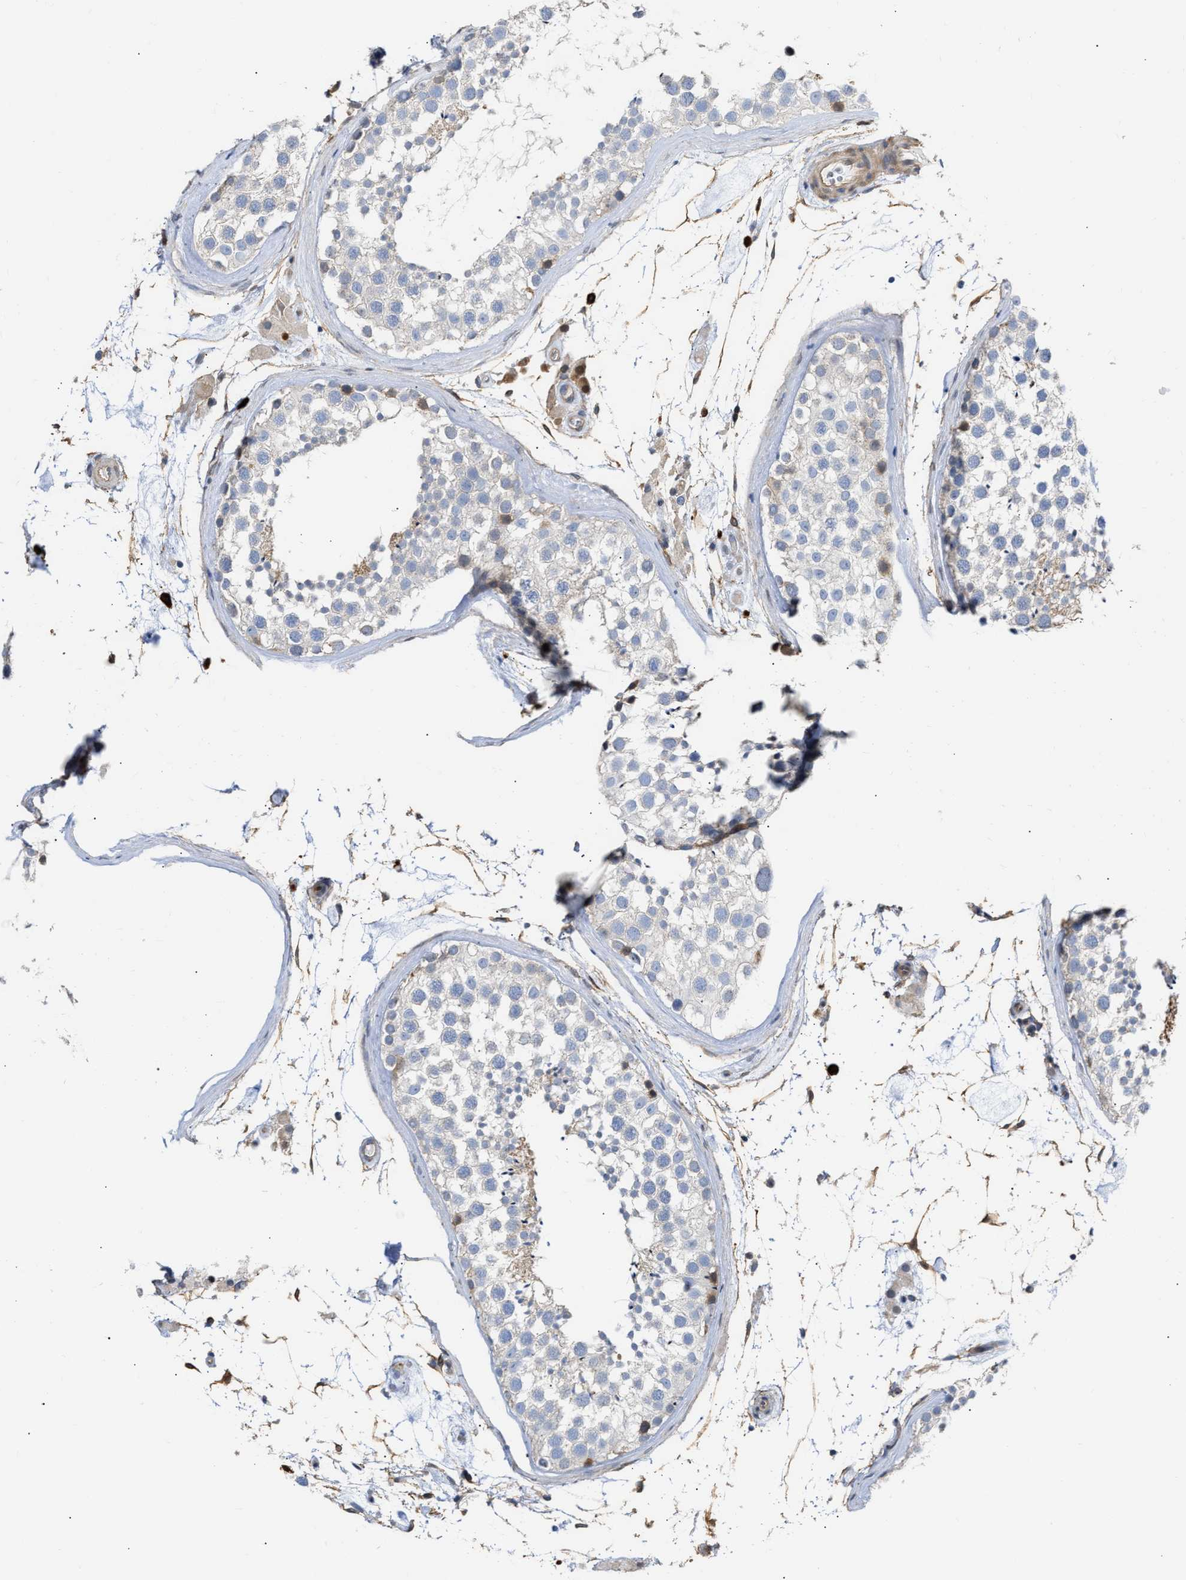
{"staining": {"intensity": "negative", "quantity": "none", "location": "none"}, "tissue": "testis", "cell_type": "Cells in seminiferous ducts", "image_type": "normal", "snomed": [{"axis": "morphology", "description": "Normal tissue, NOS"}, {"axis": "topography", "description": "Testis"}], "caption": "This is a photomicrograph of immunohistochemistry staining of unremarkable testis, which shows no positivity in cells in seminiferous ducts. The staining is performed using DAB (3,3'-diaminobenzidine) brown chromogen with nuclei counter-stained in using hematoxylin.", "gene": "FHL1", "patient": {"sex": "male", "age": 46}}